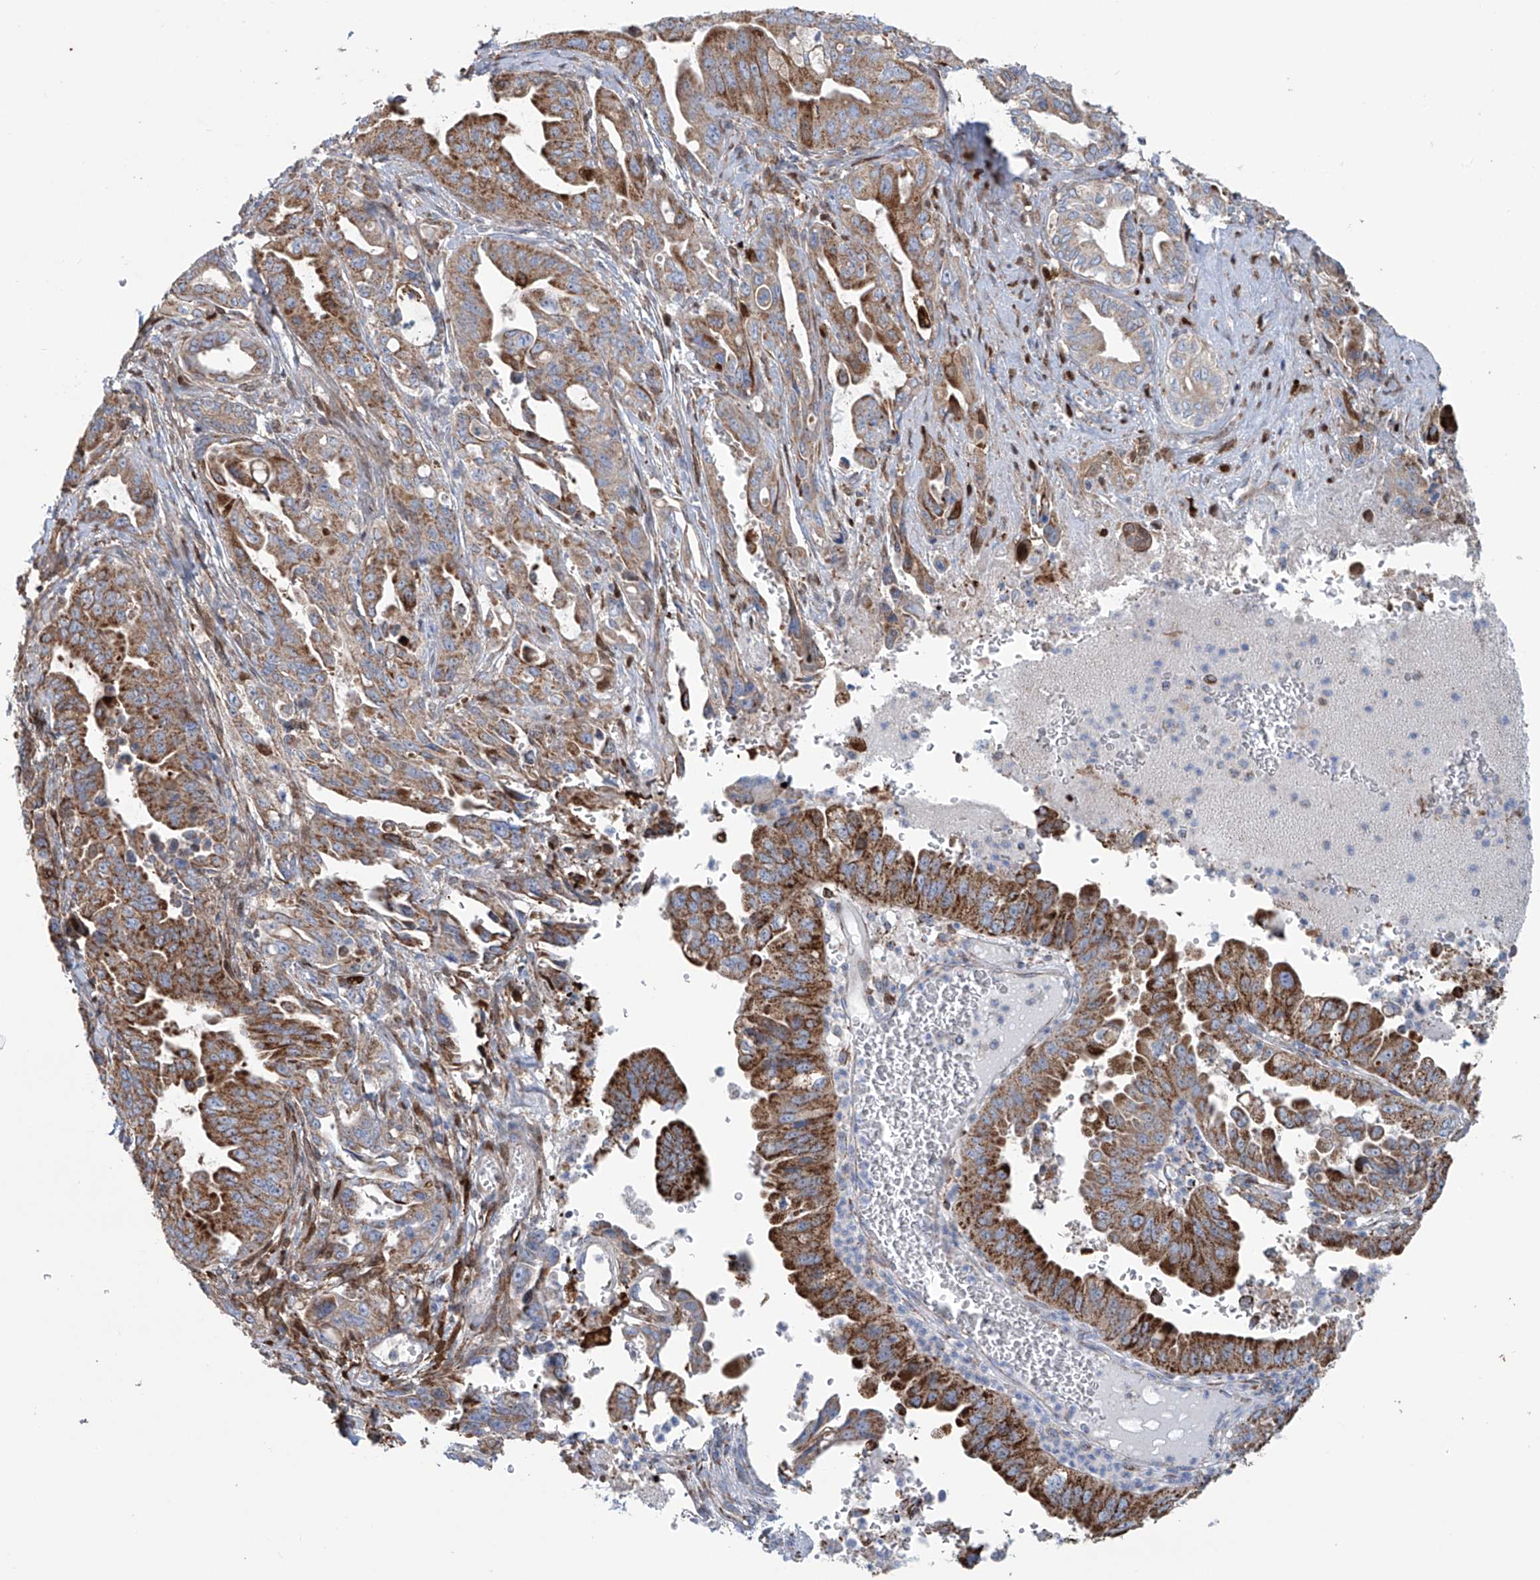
{"staining": {"intensity": "strong", "quantity": "25%-75%", "location": "cytoplasmic/membranous"}, "tissue": "pancreatic cancer", "cell_type": "Tumor cells", "image_type": "cancer", "snomed": [{"axis": "morphology", "description": "Adenocarcinoma, NOS"}, {"axis": "topography", "description": "Pancreas"}], "caption": "A histopathology image of adenocarcinoma (pancreatic) stained for a protein displays strong cytoplasmic/membranous brown staining in tumor cells. Ihc stains the protein in brown and the nuclei are stained blue.", "gene": "ALDH6A1", "patient": {"sex": "male", "age": 70}}